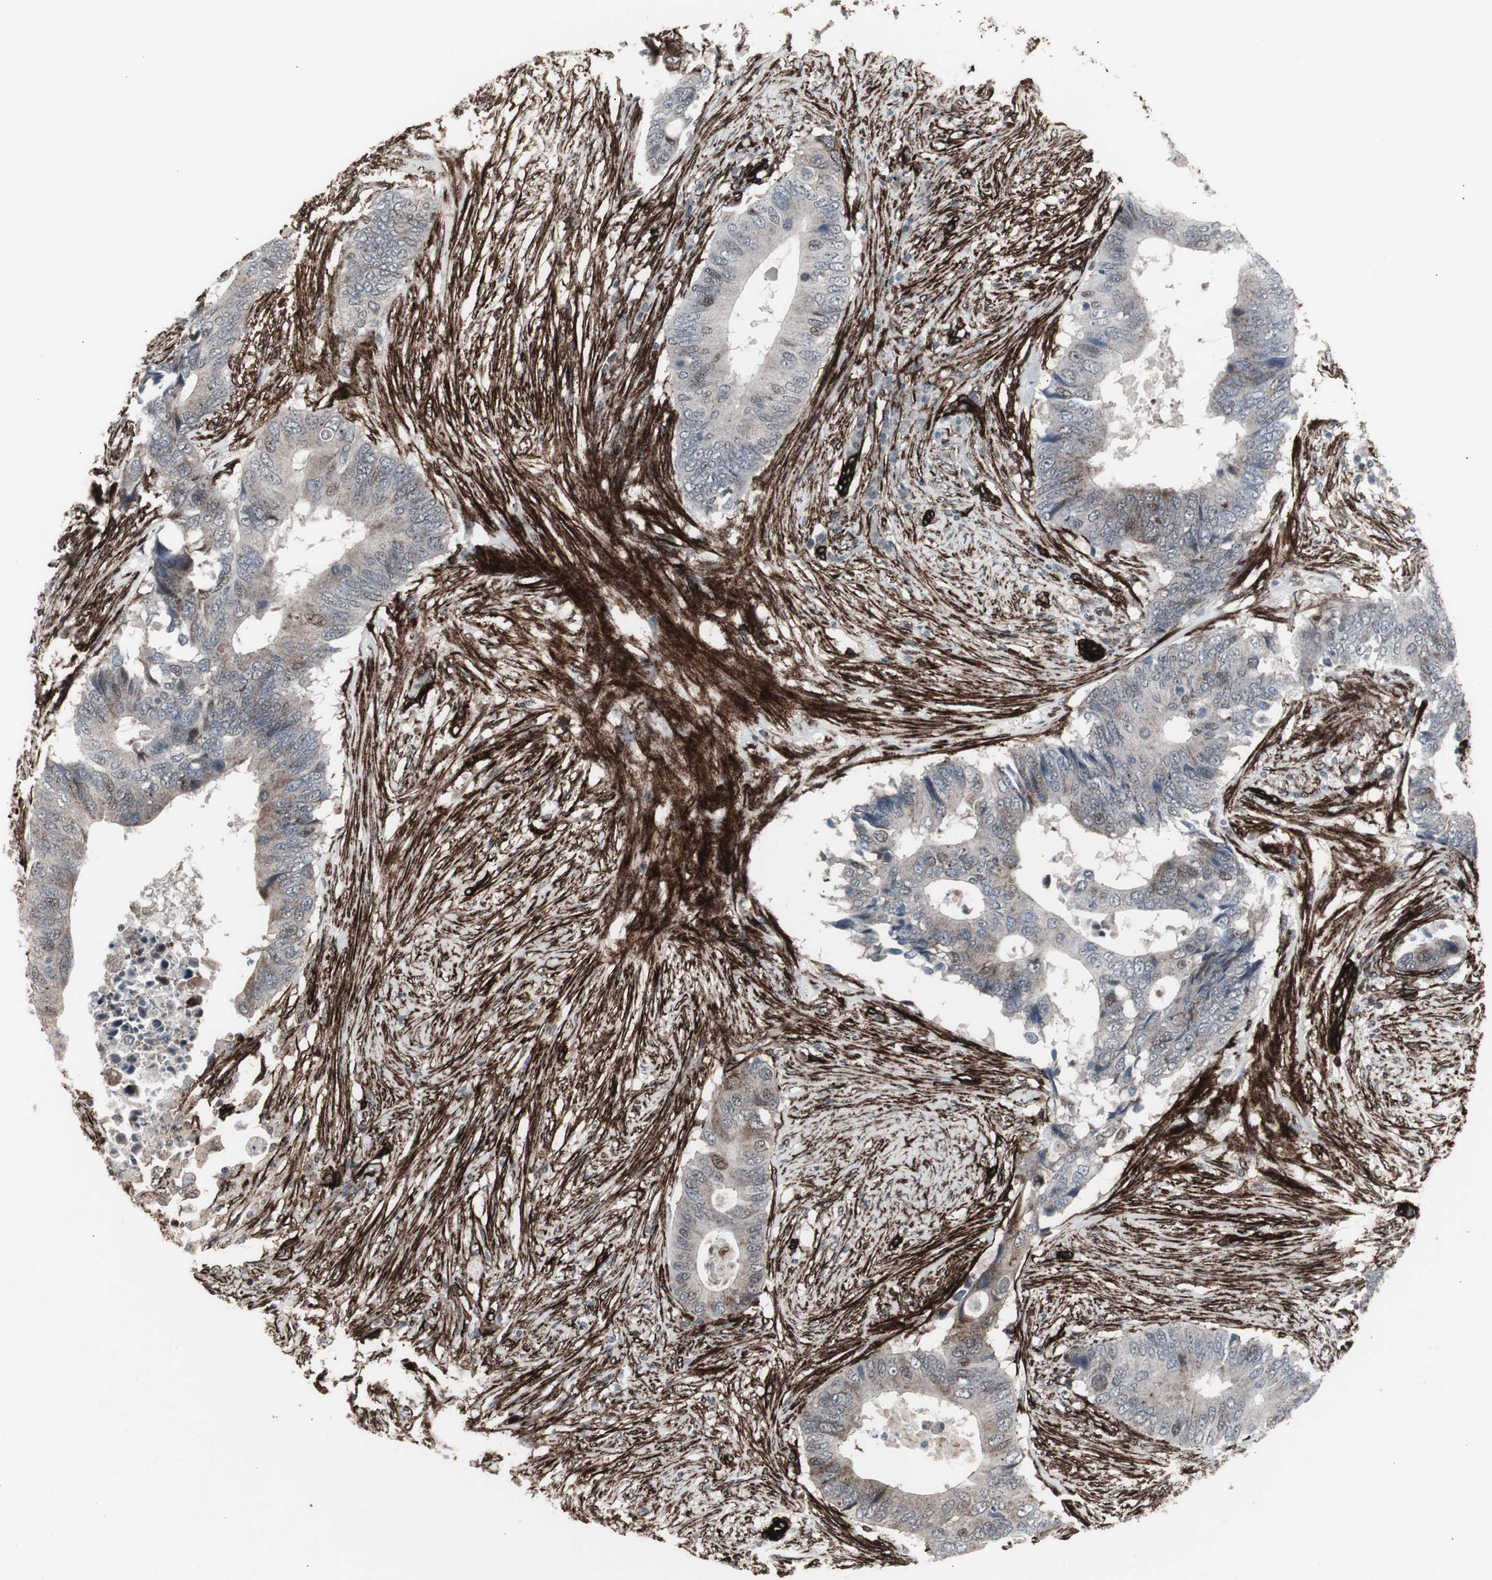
{"staining": {"intensity": "weak", "quantity": "<25%", "location": "cytoplasmic/membranous,nuclear"}, "tissue": "colorectal cancer", "cell_type": "Tumor cells", "image_type": "cancer", "snomed": [{"axis": "morphology", "description": "Adenocarcinoma, NOS"}, {"axis": "topography", "description": "Colon"}], "caption": "Tumor cells are negative for protein expression in human colorectal adenocarcinoma.", "gene": "PDGFA", "patient": {"sex": "male", "age": 71}}